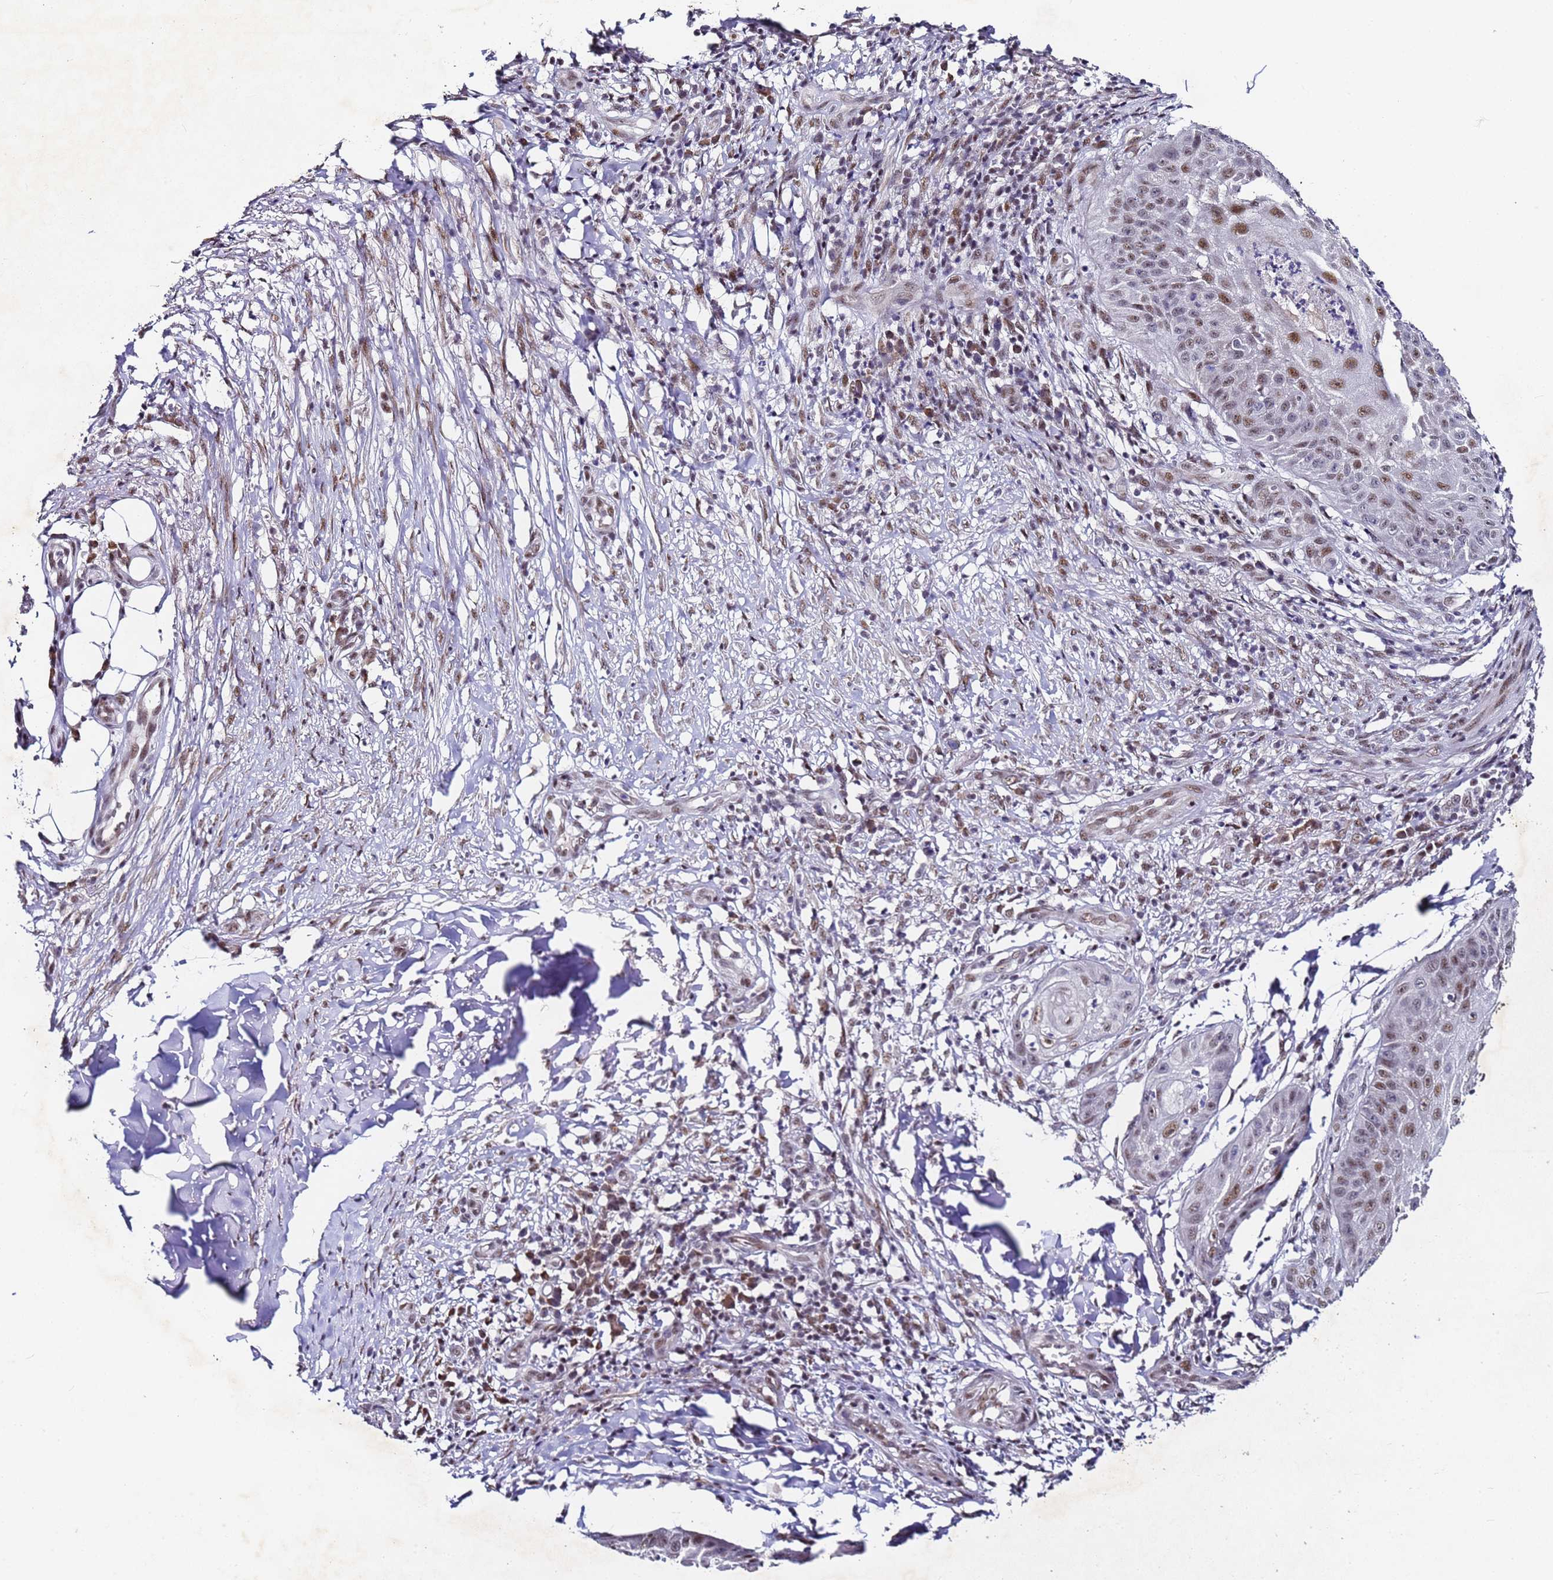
{"staining": {"intensity": "moderate", "quantity": ">75%", "location": "nuclear"}, "tissue": "skin cancer", "cell_type": "Tumor cells", "image_type": "cancer", "snomed": [{"axis": "morphology", "description": "Squamous cell carcinoma, NOS"}, {"axis": "topography", "description": "Skin"}], "caption": "This histopathology image shows squamous cell carcinoma (skin) stained with immunohistochemistry to label a protein in brown. The nuclear of tumor cells show moderate positivity for the protein. Nuclei are counter-stained blue.", "gene": "FNBP4", "patient": {"sex": "male", "age": 70}}